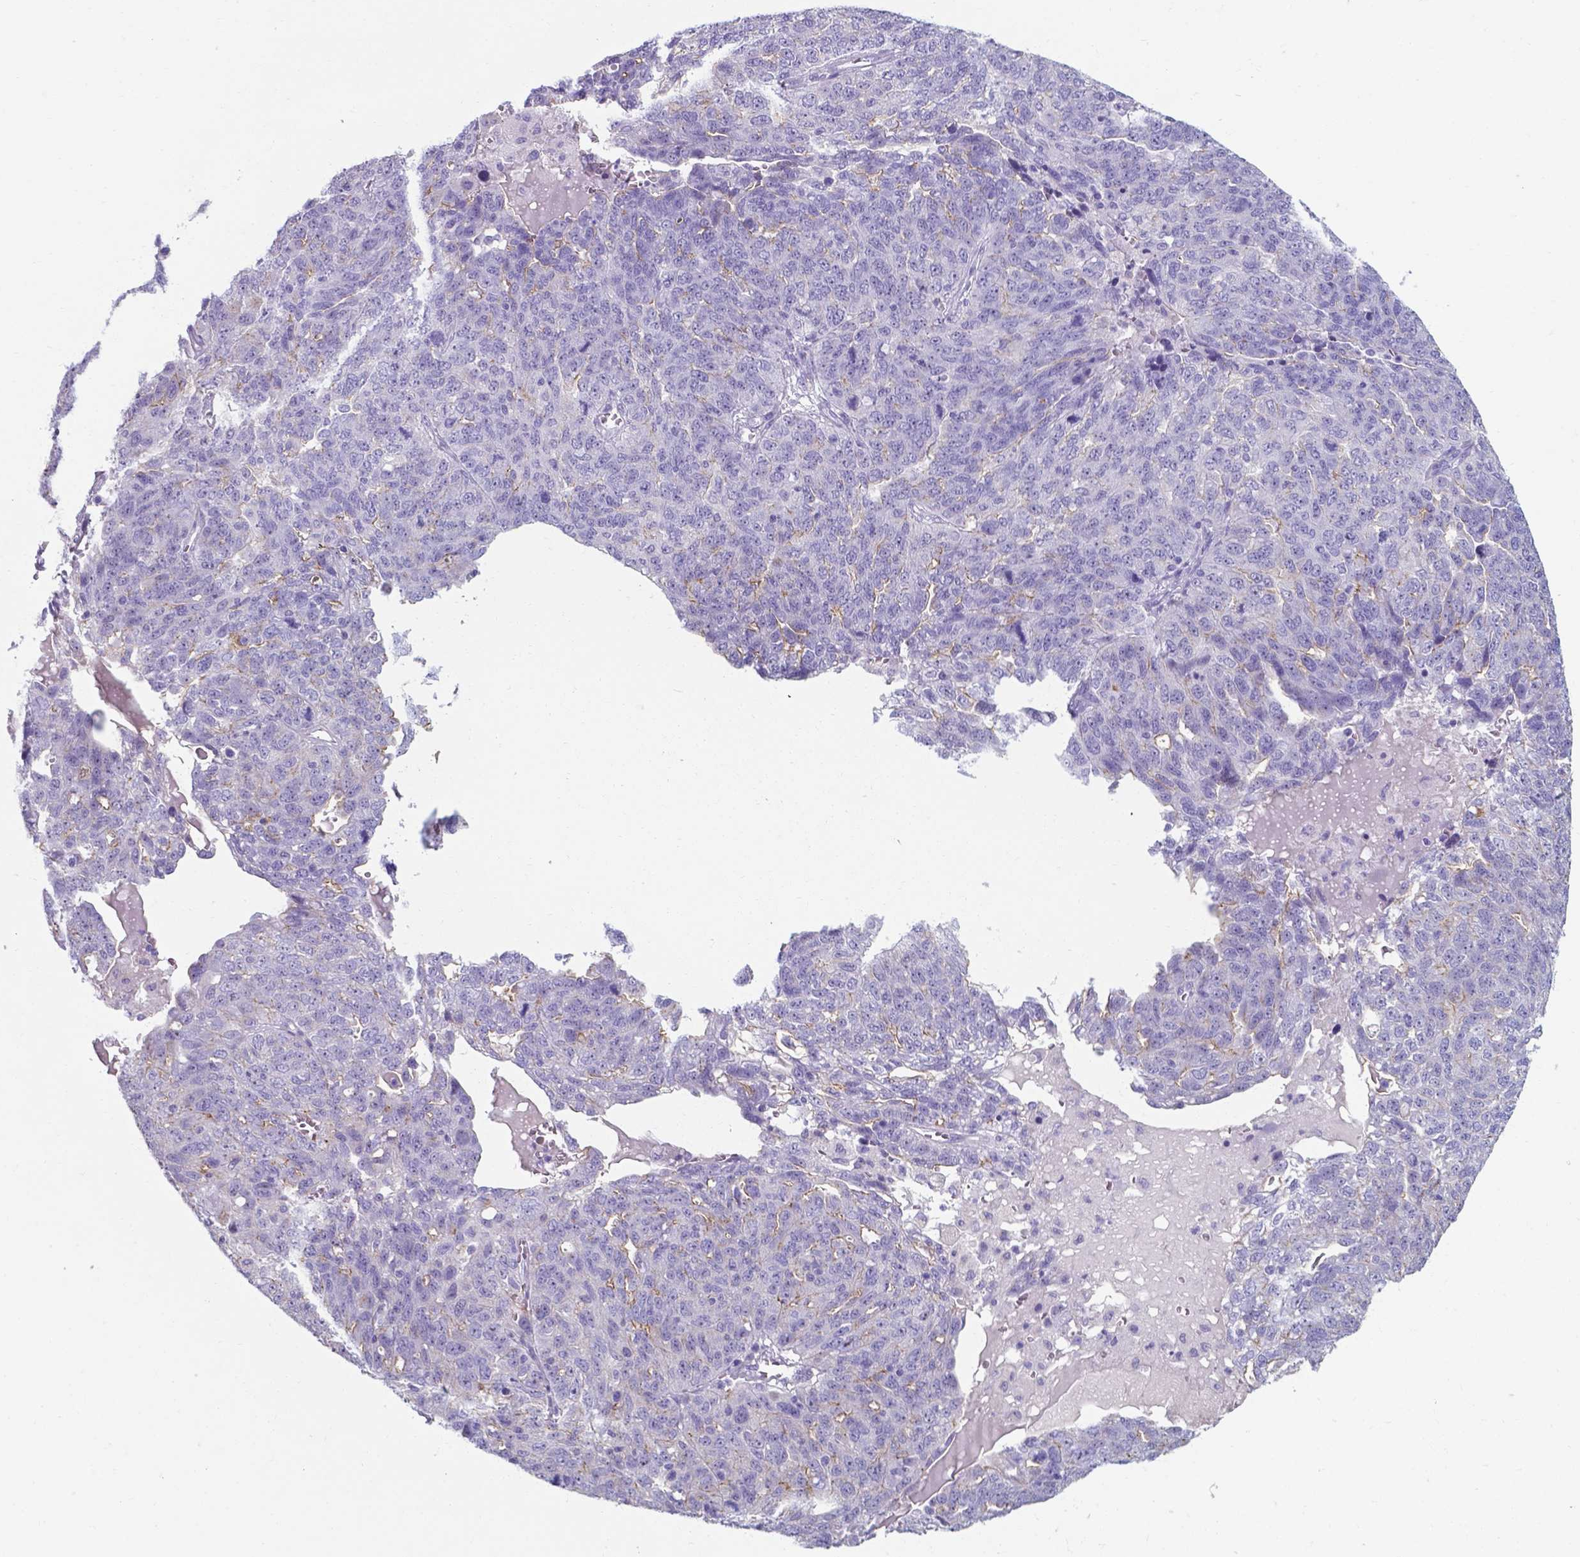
{"staining": {"intensity": "moderate", "quantity": "<25%", "location": "cytoplasmic/membranous"}, "tissue": "ovarian cancer", "cell_type": "Tumor cells", "image_type": "cancer", "snomed": [{"axis": "morphology", "description": "Cystadenocarcinoma, serous, NOS"}, {"axis": "topography", "description": "Ovary"}], "caption": "Immunohistochemistry (DAB) staining of serous cystadenocarcinoma (ovarian) shows moderate cytoplasmic/membranous protein staining in about <25% of tumor cells.", "gene": "AP5B1", "patient": {"sex": "female", "age": 71}}